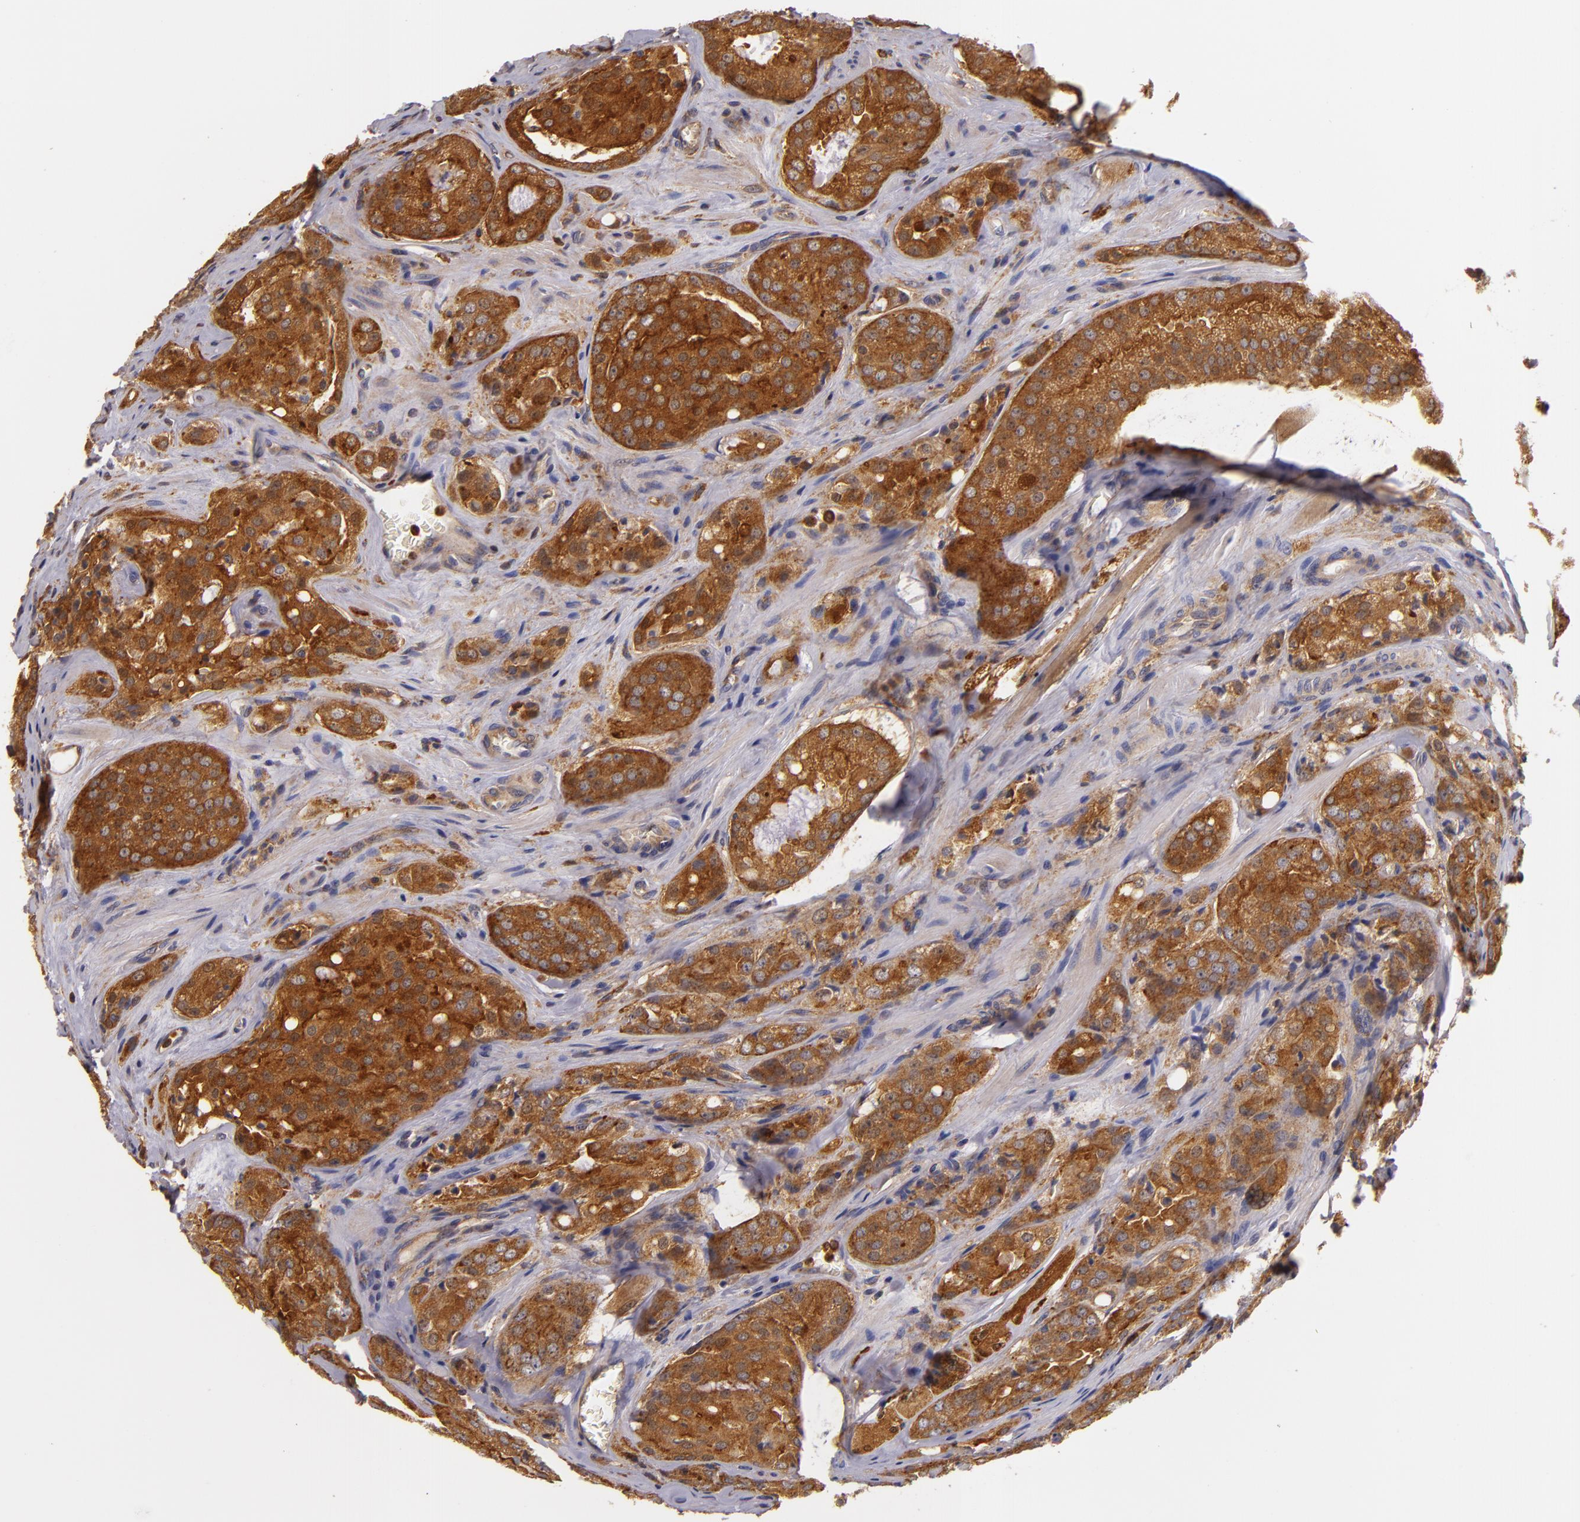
{"staining": {"intensity": "strong", "quantity": ">75%", "location": "cytoplasmic/membranous"}, "tissue": "prostate cancer", "cell_type": "Tumor cells", "image_type": "cancer", "snomed": [{"axis": "morphology", "description": "Adenocarcinoma, Medium grade"}, {"axis": "topography", "description": "Prostate"}], "caption": "IHC histopathology image of neoplastic tissue: human prostate cancer stained using IHC reveals high levels of strong protein expression localized specifically in the cytoplasmic/membranous of tumor cells, appearing as a cytoplasmic/membranous brown color.", "gene": "TOM1", "patient": {"sex": "male", "age": 60}}